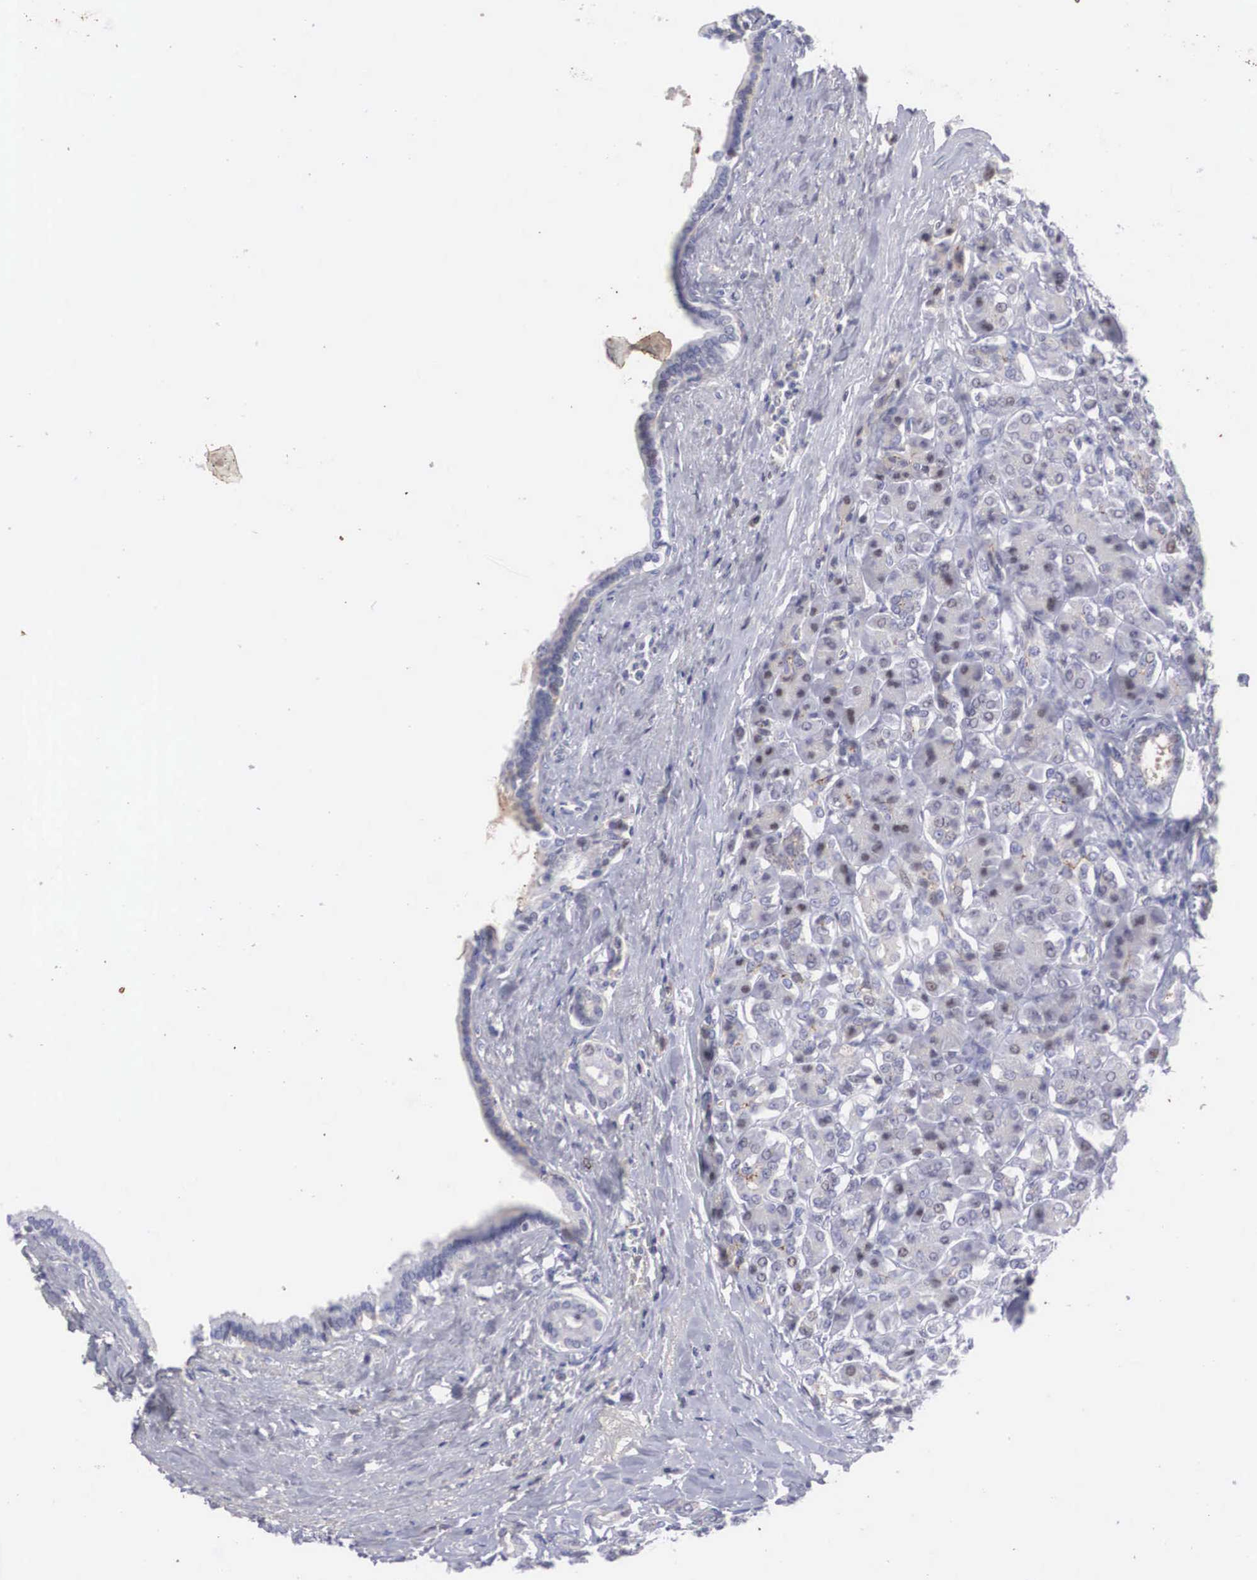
{"staining": {"intensity": "negative", "quantity": "none", "location": "none"}, "tissue": "pancreas", "cell_type": "Exocrine glandular cells", "image_type": "normal", "snomed": [{"axis": "morphology", "description": "Normal tissue, NOS"}, {"axis": "topography", "description": "Lymph node"}, {"axis": "topography", "description": "Pancreas"}], "caption": "Image shows no significant protein positivity in exocrine glandular cells of unremarkable pancreas.", "gene": "RBPJ", "patient": {"sex": "male", "age": 59}}